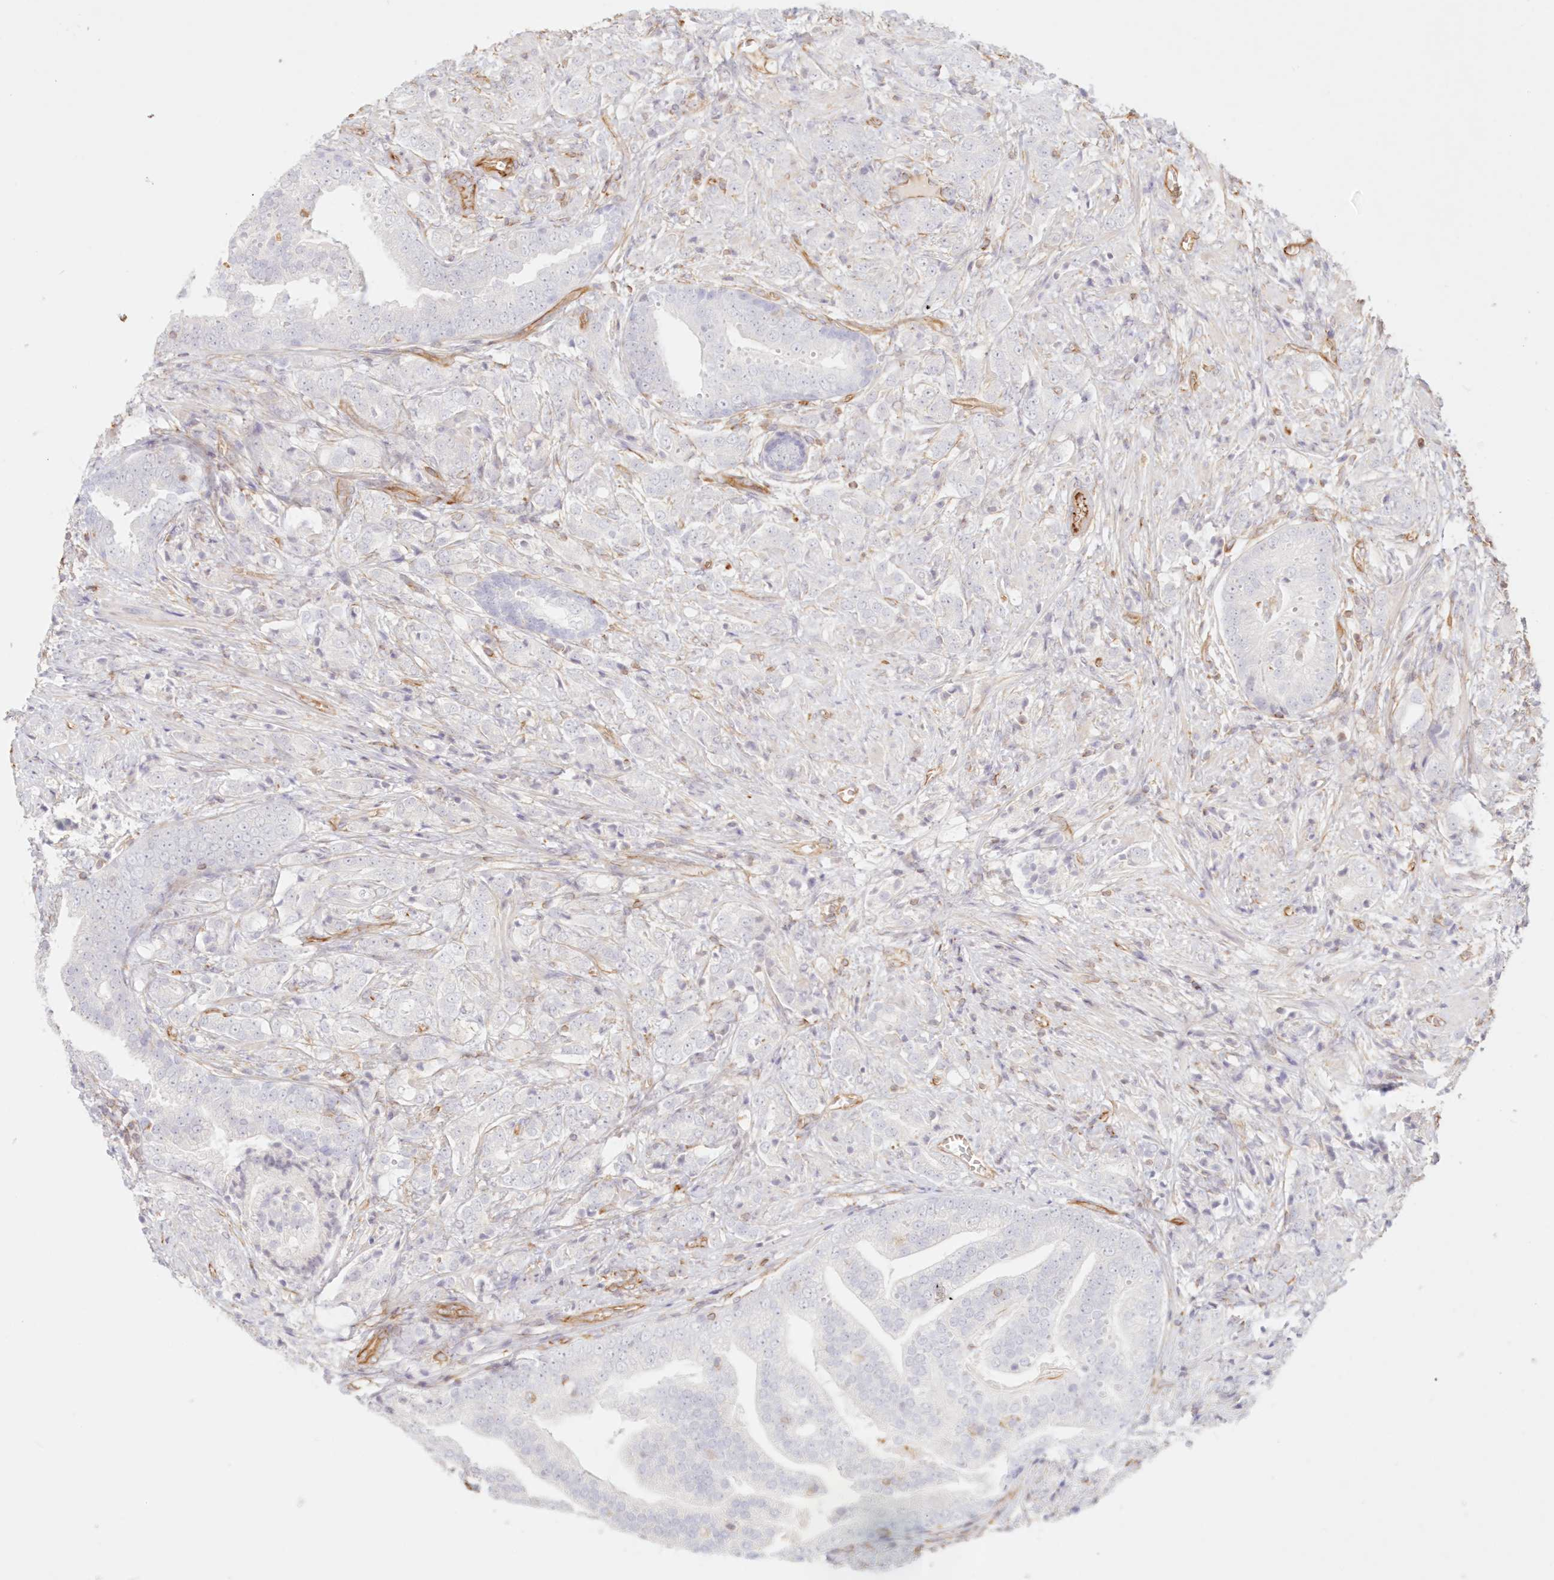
{"staining": {"intensity": "negative", "quantity": "none", "location": "none"}, "tissue": "prostate cancer", "cell_type": "Tumor cells", "image_type": "cancer", "snomed": [{"axis": "morphology", "description": "Adenocarcinoma, High grade"}, {"axis": "topography", "description": "Prostate"}], "caption": "There is no significant expression in tumor cells of prostate cancer (adenocarcinoma (high-grade)).", "gene": "DMRTB1", "patient": {"sex": "male", "age": 57}}